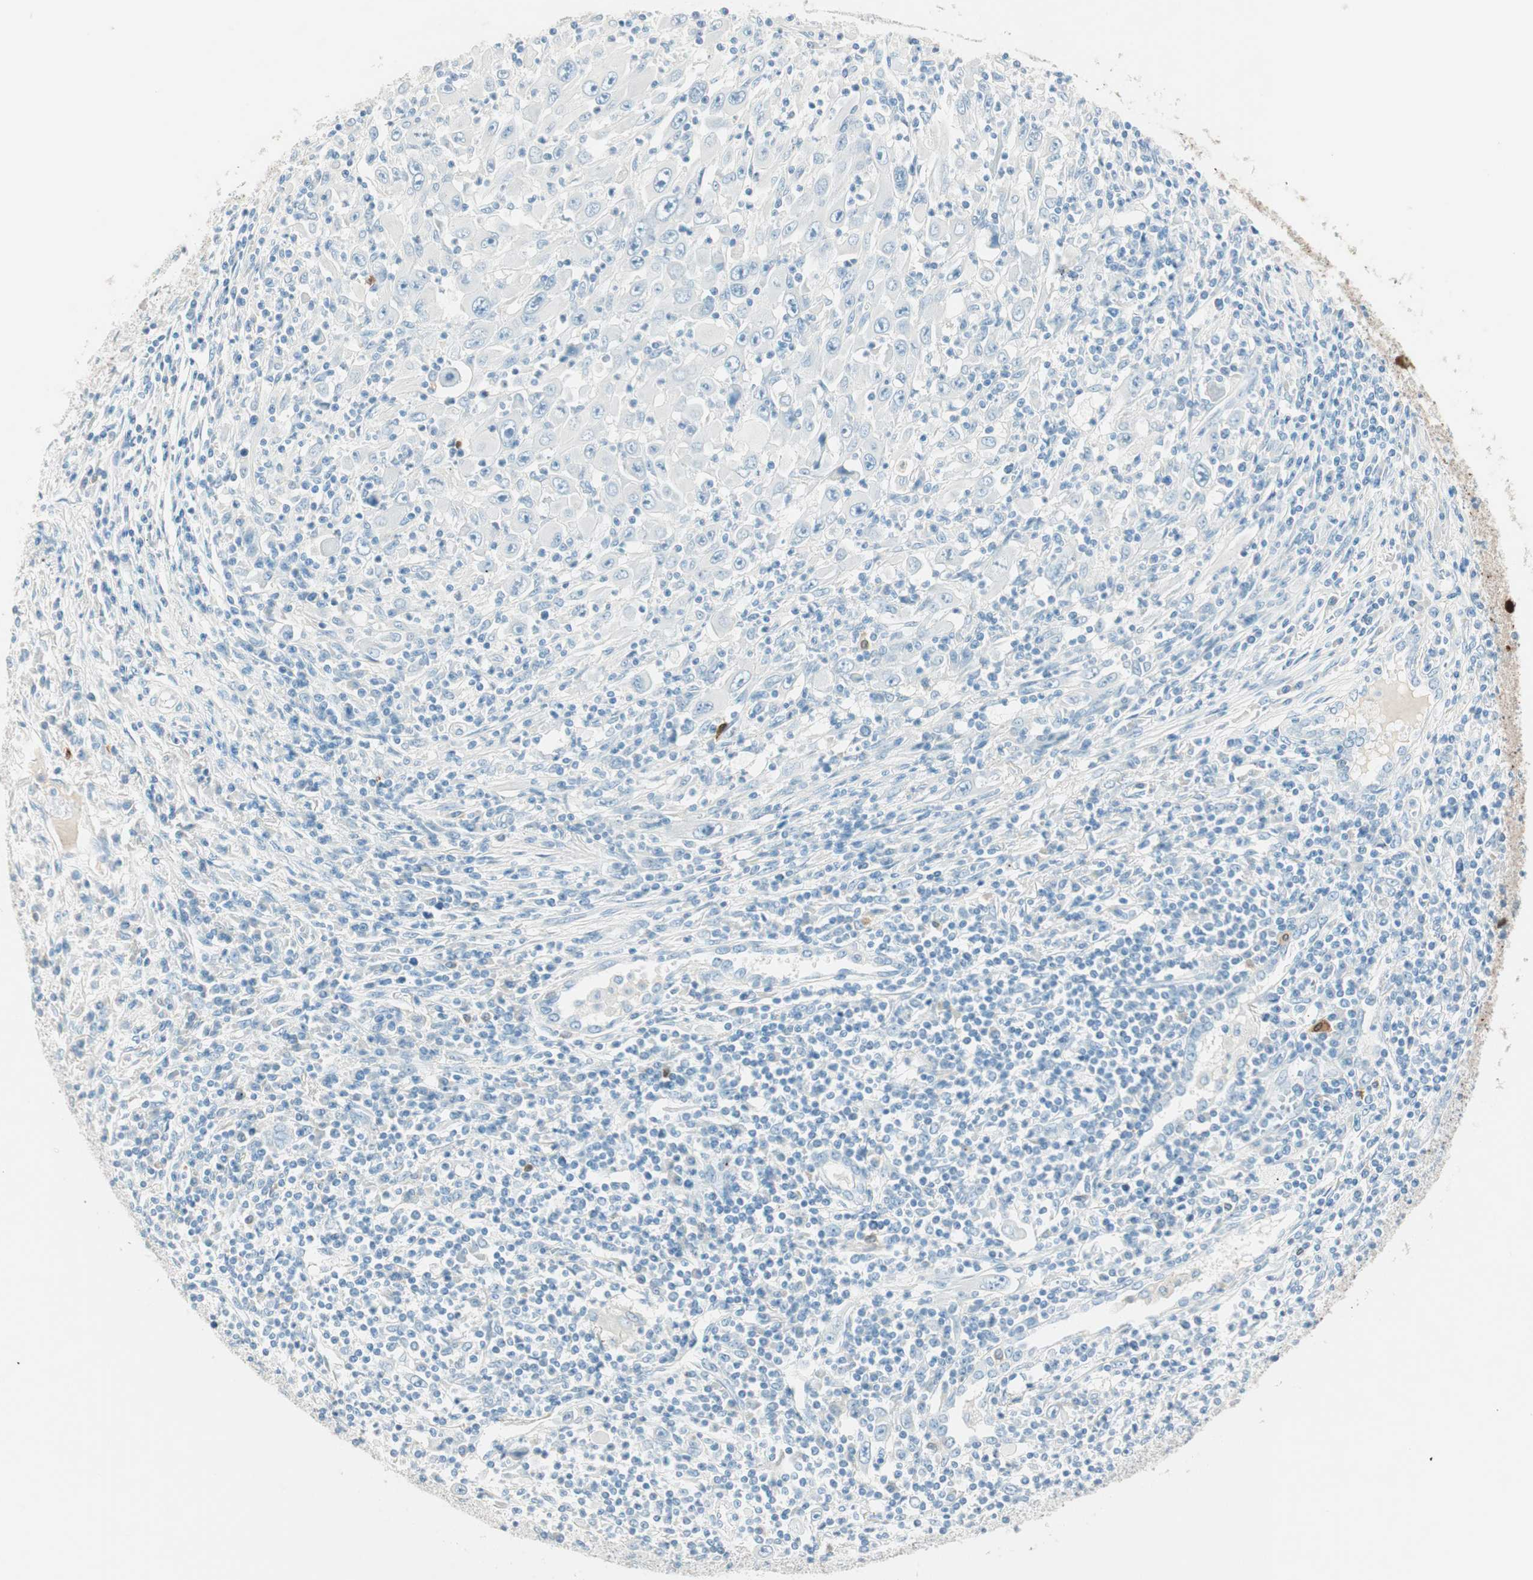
{"staining": {"intensity": "negative", "quantity": "none", "location": "none"}, "tissue": "melanoma", "cell_type": "Tumor cells", "image_type": "cancer", "snomed": [{"axis": "morphology", "description": "Malignant melanoma, Metastatic site"}, {"axis": "topography", "description": "Skin"}], "caption": "There is no significant staining in tumor cells of melanoma. Nuclei are stained in blue.", "gene": "HPGD", "patient": {"sex": "female", "age": 56}}